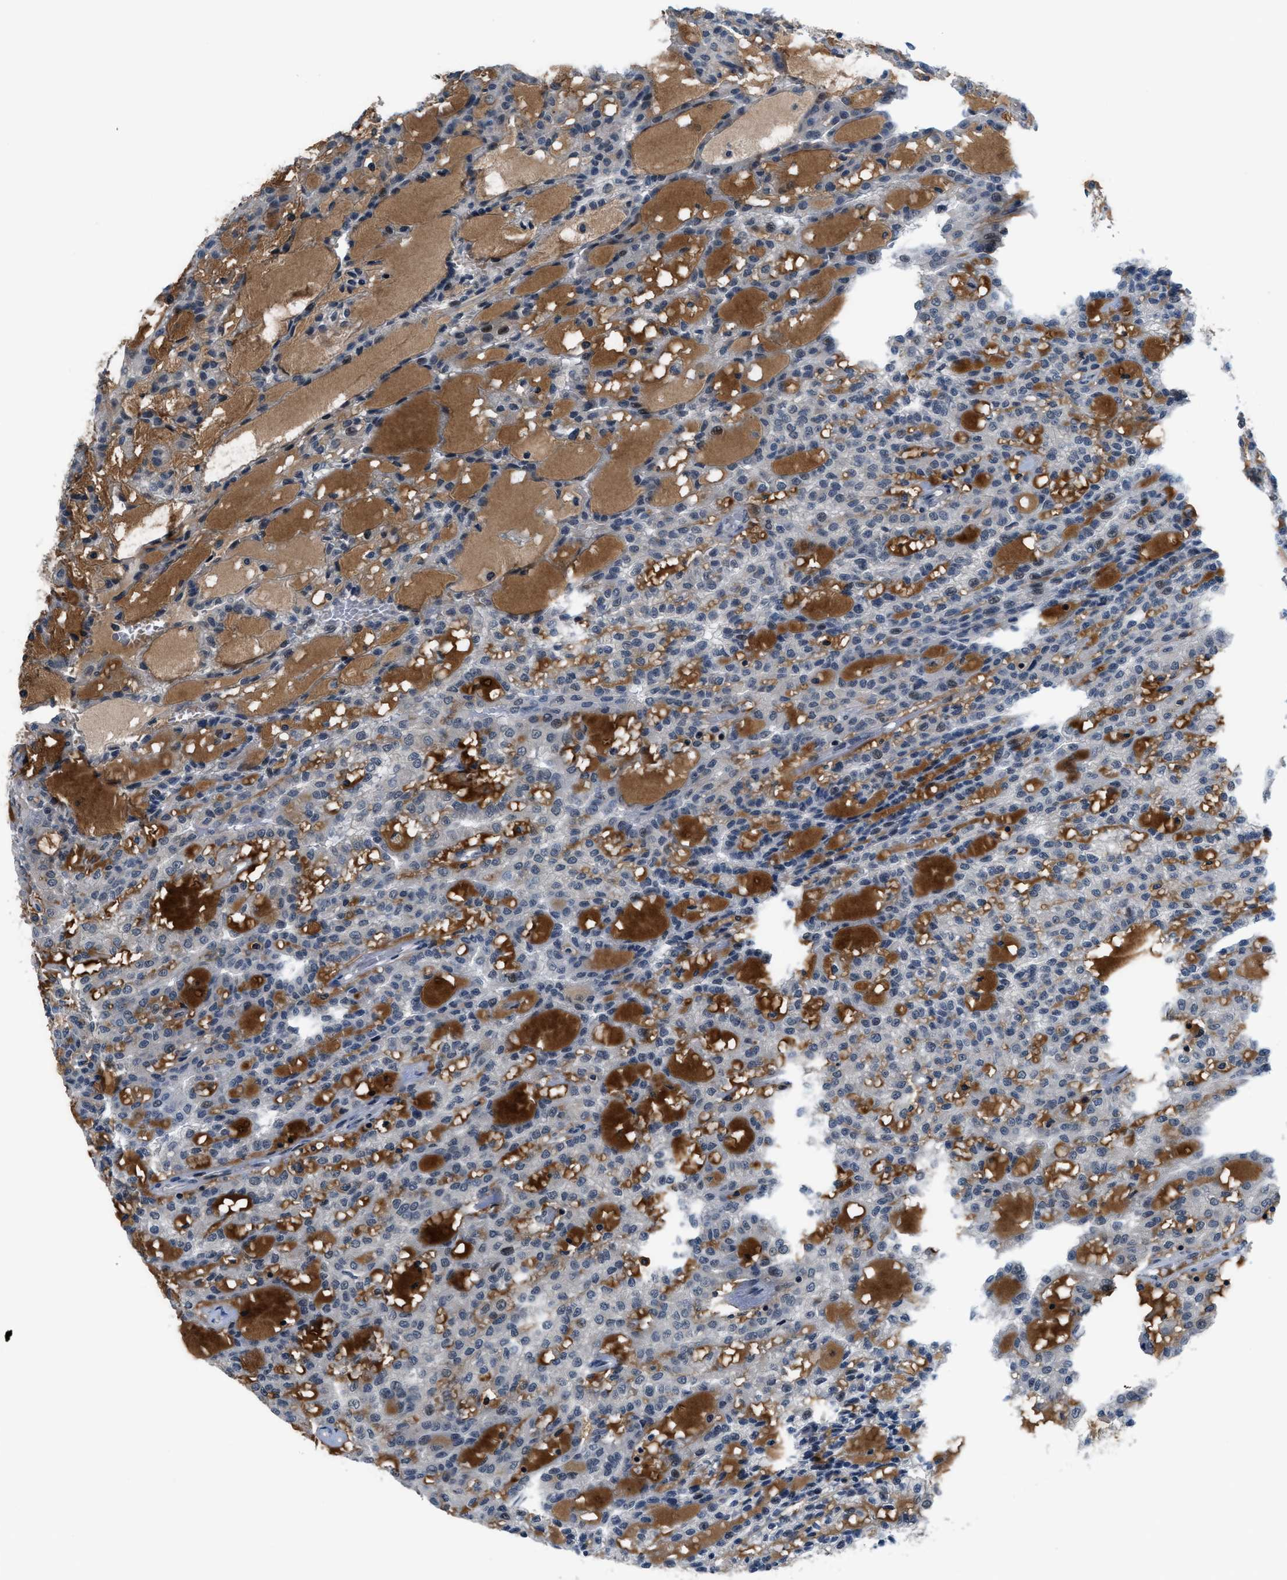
{"staining": {"intensity": "negative", "quantity": "none", "location": "none"}, "tissue": "renal cancer", "cell_type": "Tumor cells", "image_type": "cancer", "snomed": [{"axis": "morphology", "description": "Adenocarcinoma, NOS"}, {"axis": "topography", "description": "Kidney"}], "caption": "Tumor cells show no significant positivity in adenocarcinoma (renal).", "gene": "SETD5", "patient": {"sex": "male", "age": 63}}